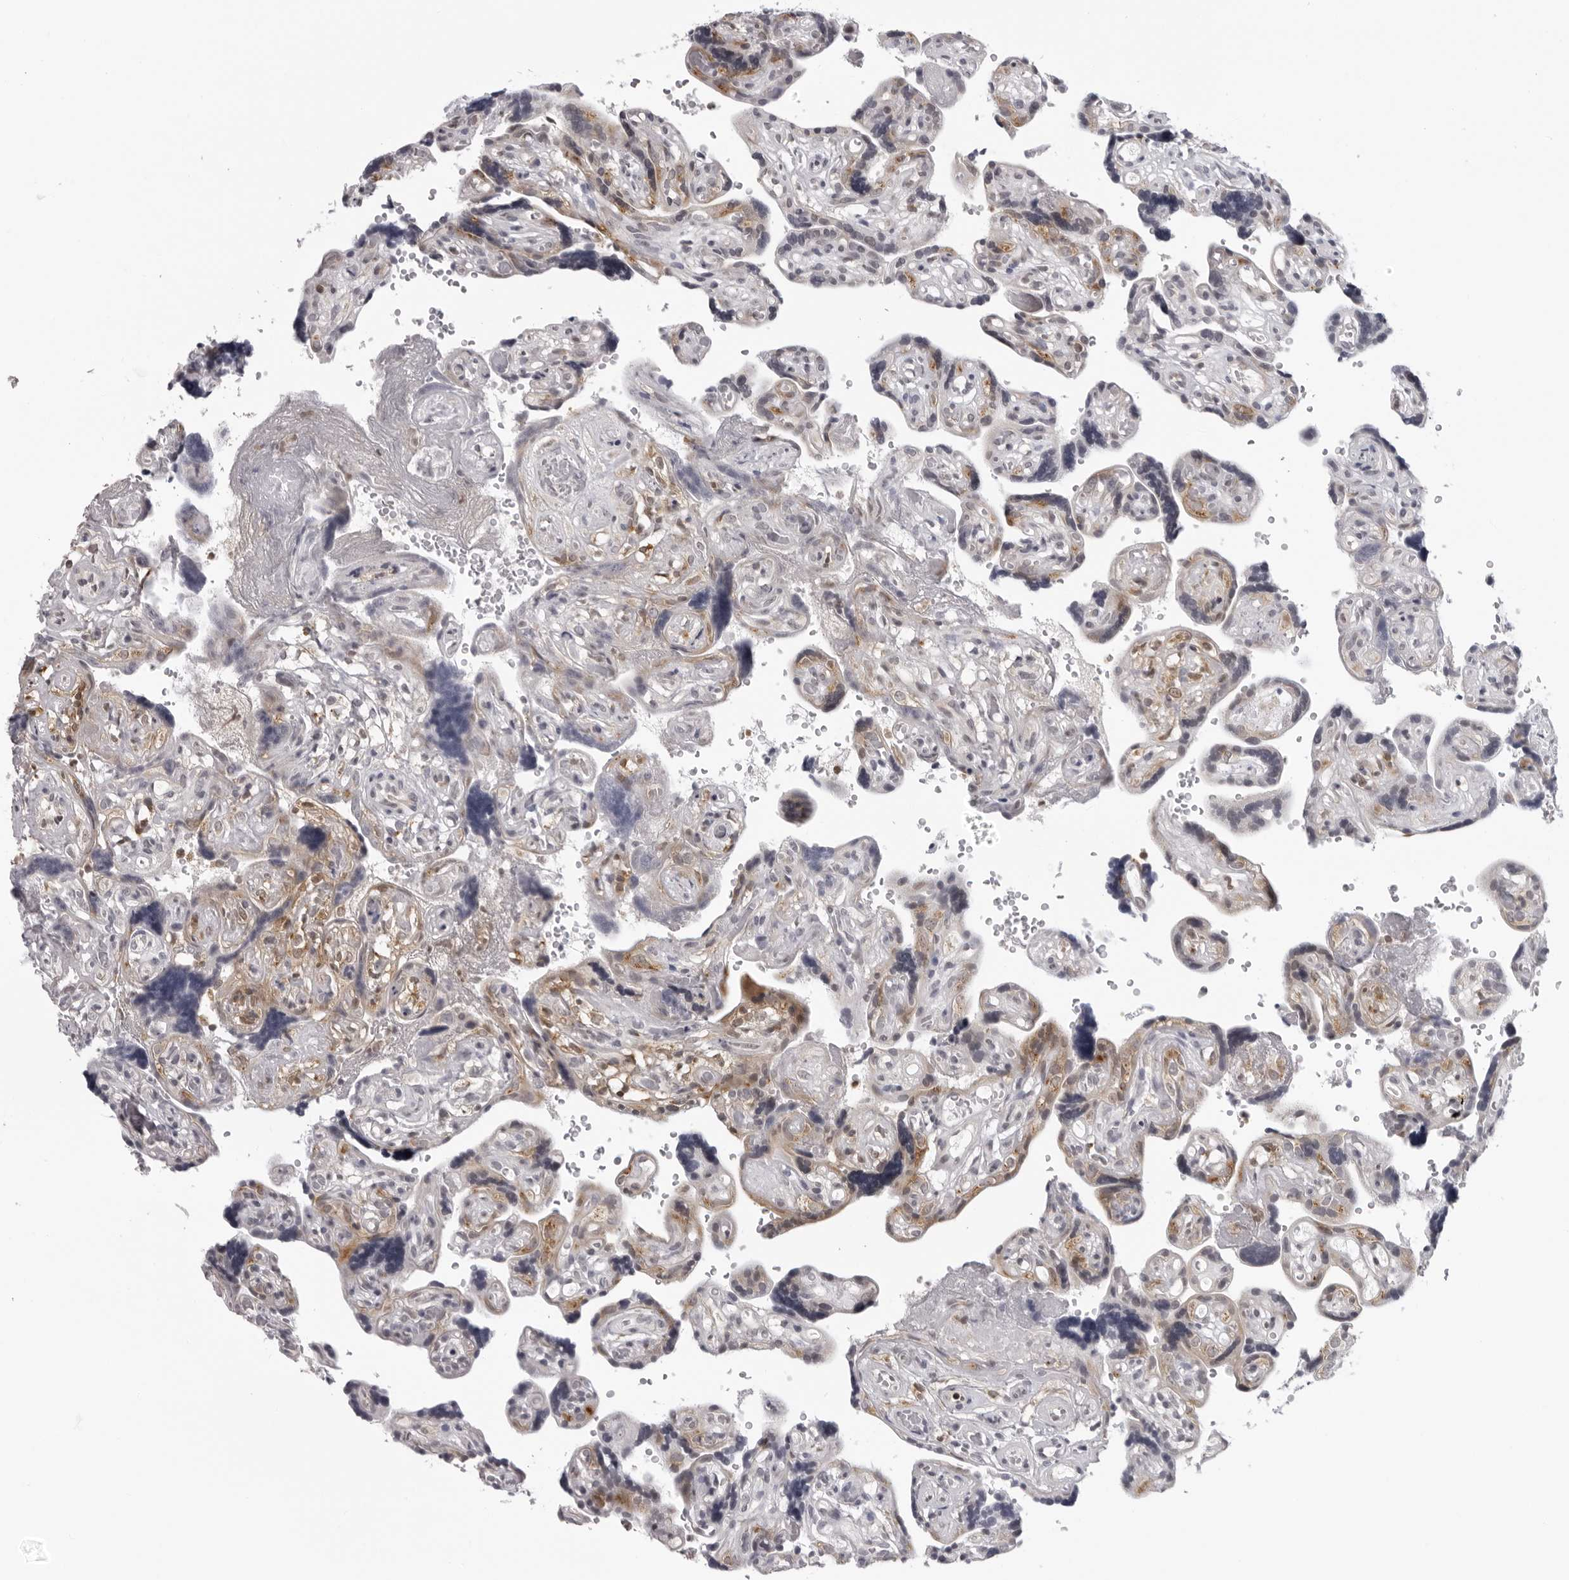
{"staining": {"intensity": "moderate", "quantity": ">75%", "location": "cytoplasmic/membranous"}, "tissue": "placenta", "cell_type": "Decidual cells", "image_type": "normal", "snomed": [{"axis": "morphology", "description": "Normal tissue, NOS"}, {"axis": "topography", "description": "Placenta"}], "caption": "The image displays staining of normal placenta, revealing moderate cytoplasmic/membranous protein staining (brown color) within decidual cells. Using DAB (3,3'-diaminobenzidine) (brown) and hematoxylin (blue) stains, captured at high magnification using brightfield microscopy.", "gene": "MRPS15", "patient": {"sex": "female", "age": 30}}